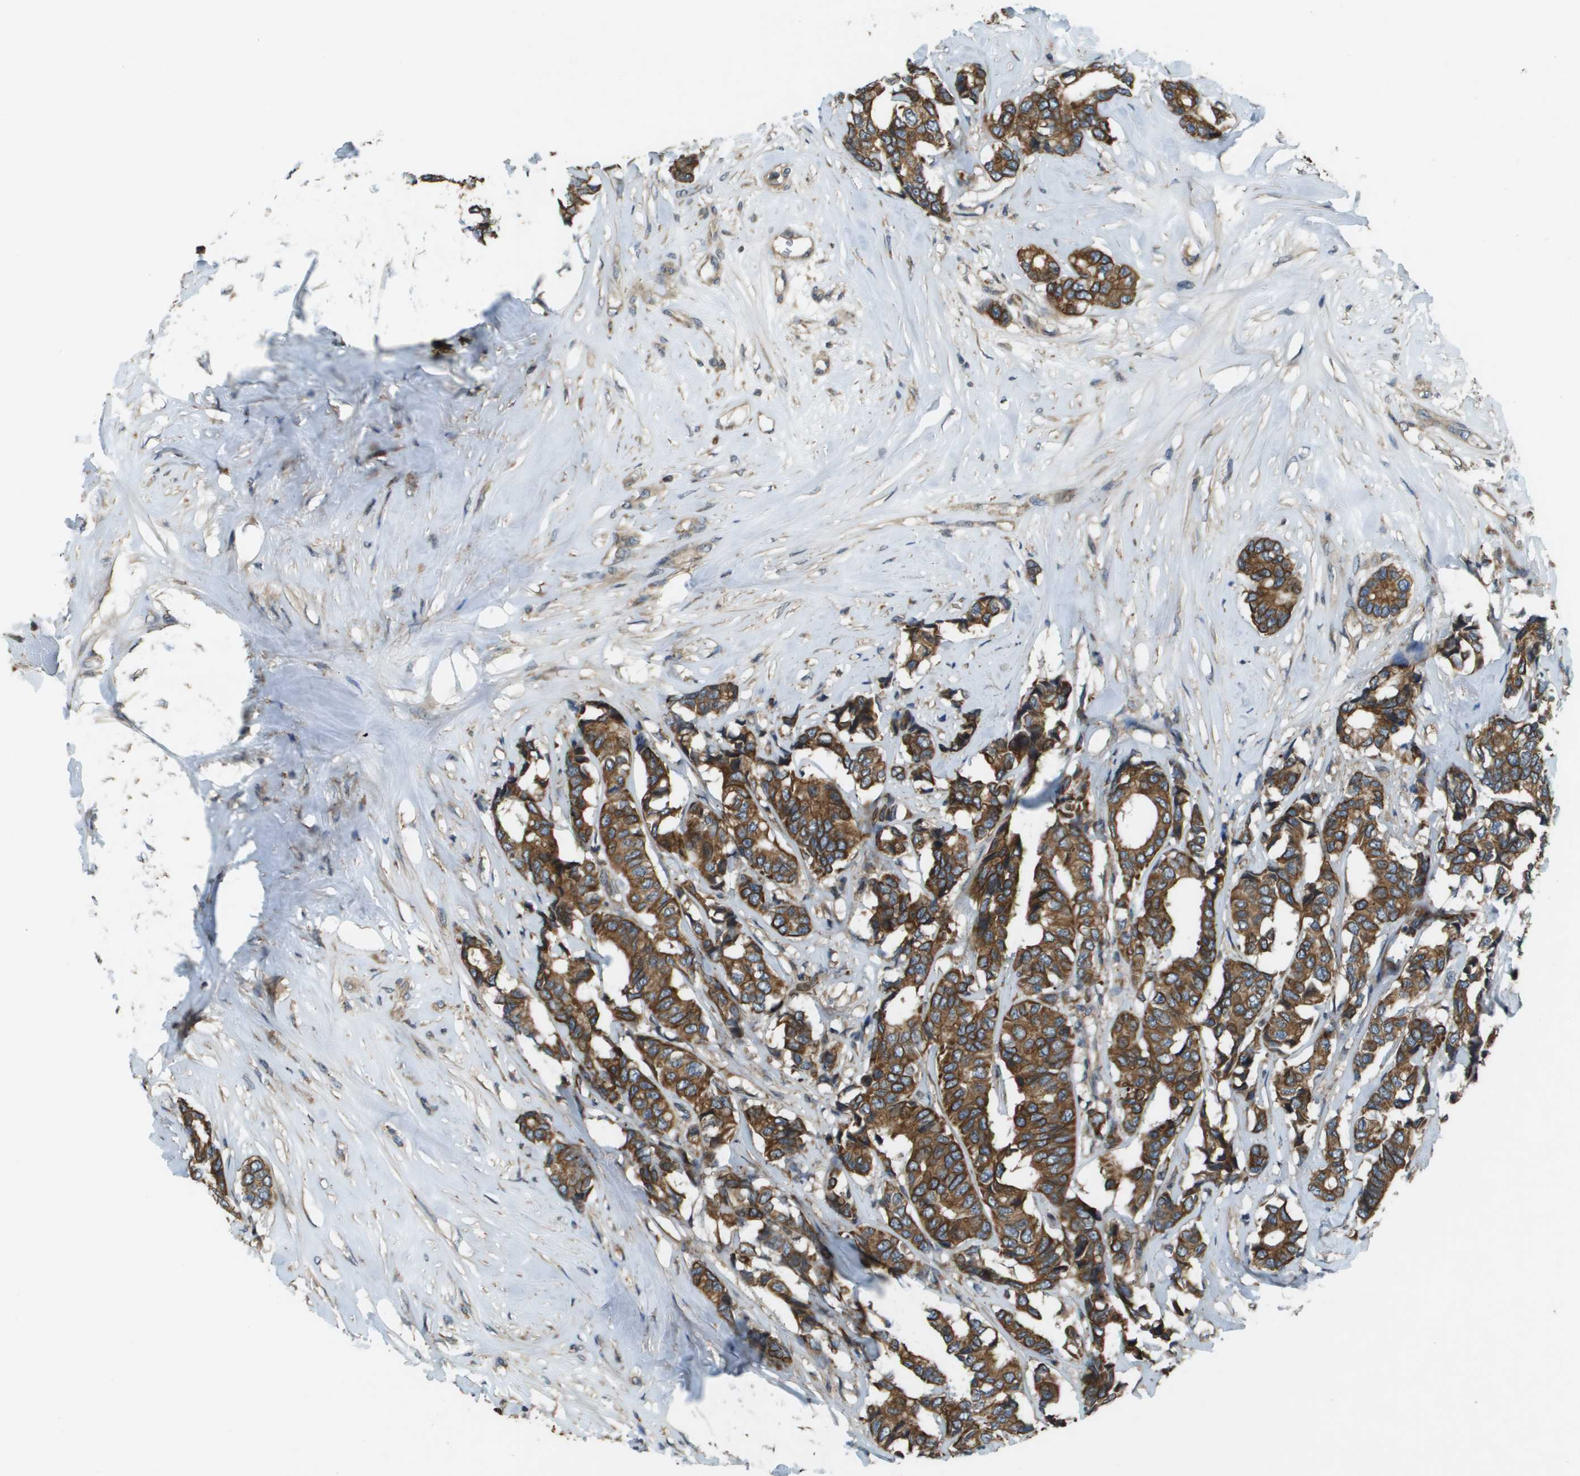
{"staining": {"intensity": "strong", "quantity": ">75%", "location": "cytoplasmic/membranous"}, "tissue": "breast cancer", "cell_type": "Tumor cells", "image_type": "cancer", "snomed": [{"axis": "morphology", "description": "Duct carcinoma"}, {"axis": "topography", "description": "Breast"}], "caption": "Immunohistochemical staining of breast cancer (invasive ductal carcinoma) demonstrates high levels of strong cytoplasmic/membranous protein positivity in about >75% of tumor cells. The protein is stained brown, and the nuclei are stained in blue (DAB (3,3'-diaminobenzidine) IHC with brightfield microscopy, high magnification).", "gene": "CDKN2C", "patient": {"sex": "female", "age": 87}}